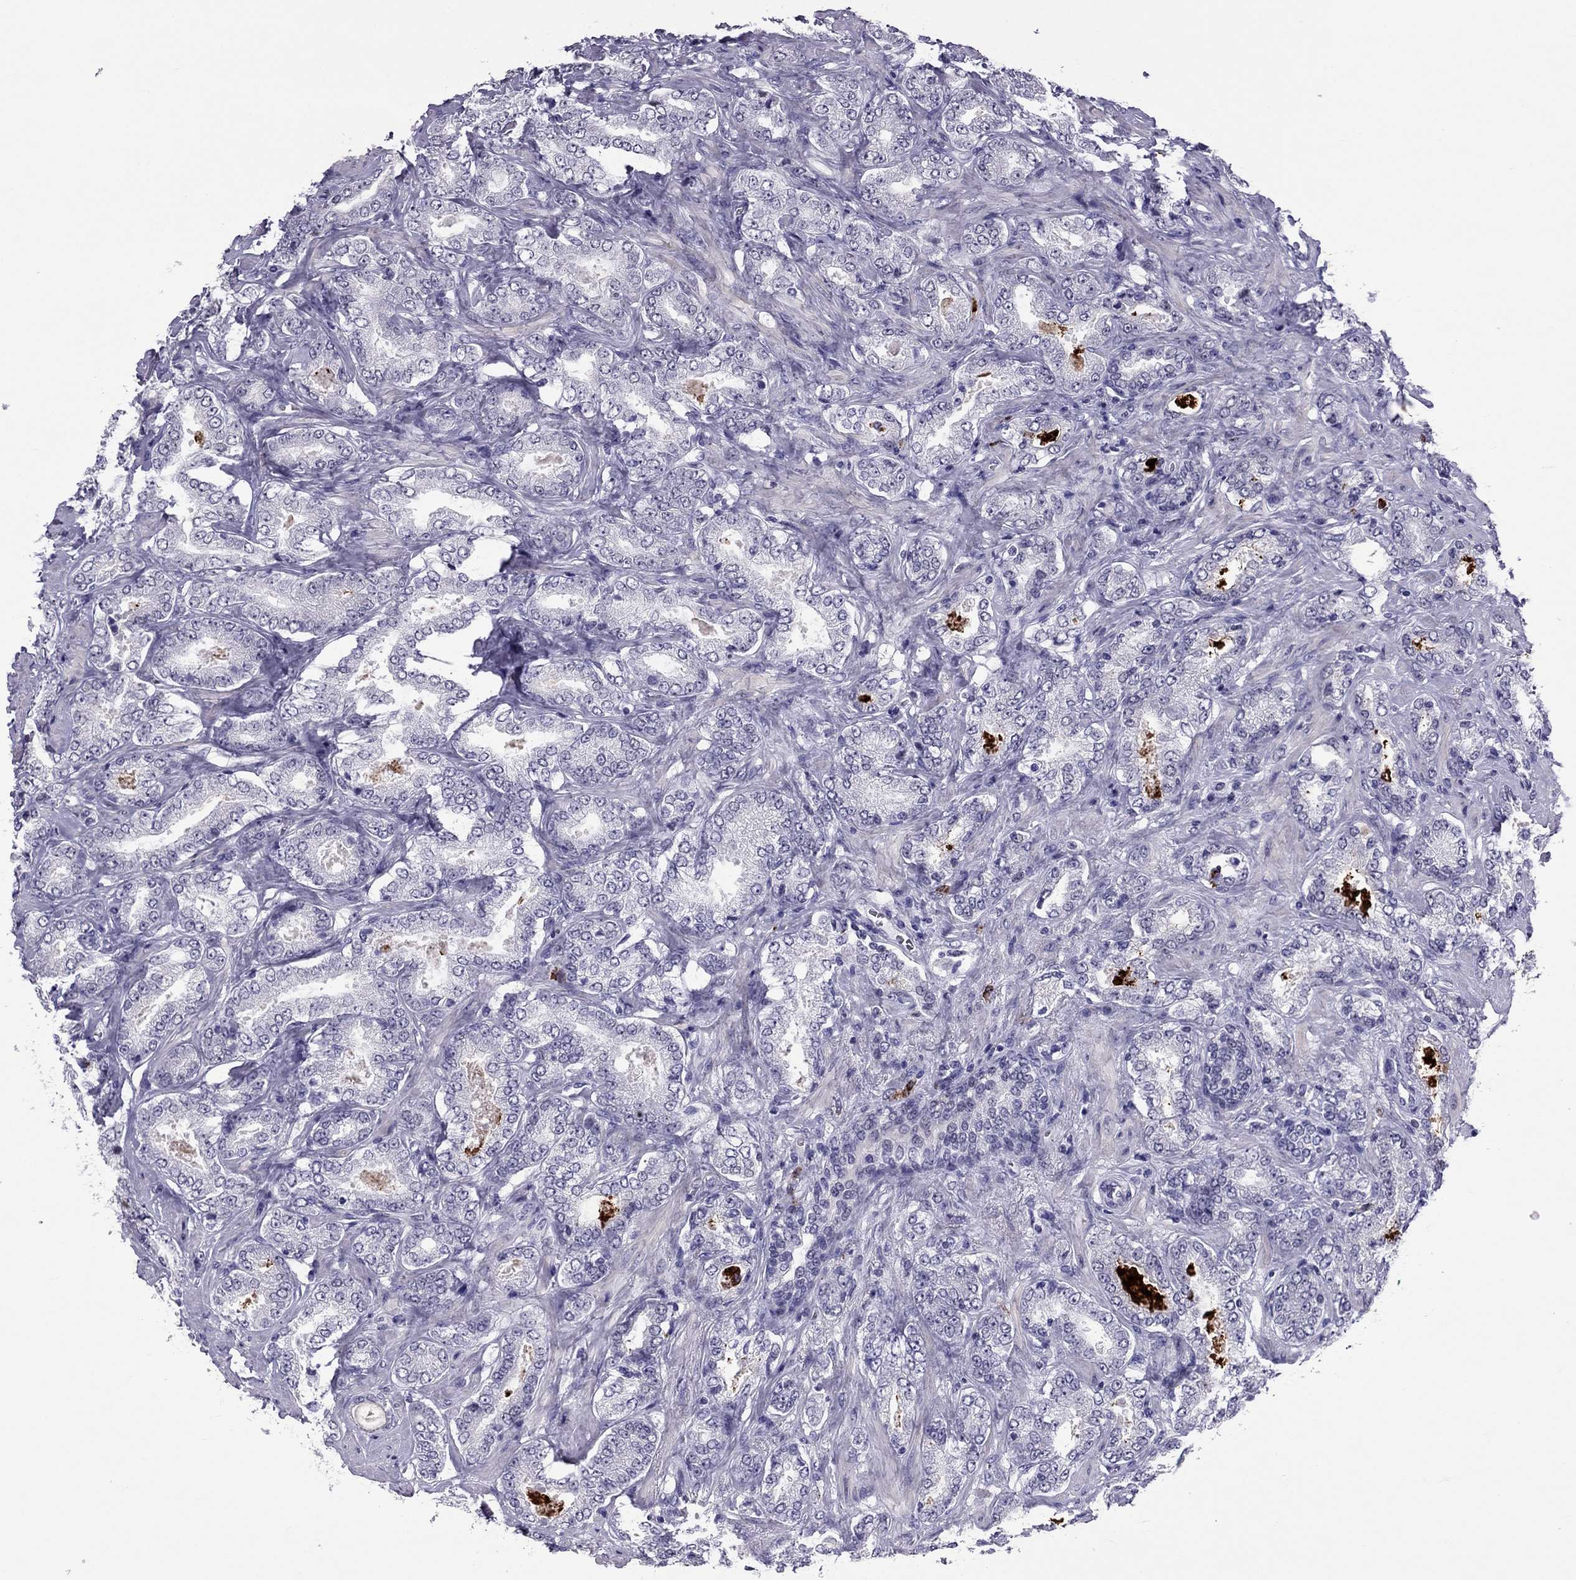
{"staining": {"intensity": "negative", "quantity": "none", "location": "none"}, "tissue": "prostate cancer", "cell_type": "Tumor cells", "image_type": "cancer", "snomed": [{"axis": "morphology", "description": "Adenocarcinoma, NOS"}, {"axis": "topography", "description": "Prostate"}], "caption": "The photomicrograph displays no staining of tumor cells in prostate cancer (adenocarcinoma).", "gene": "CCL27", "patient": {"sex": "male", "age": 64}}